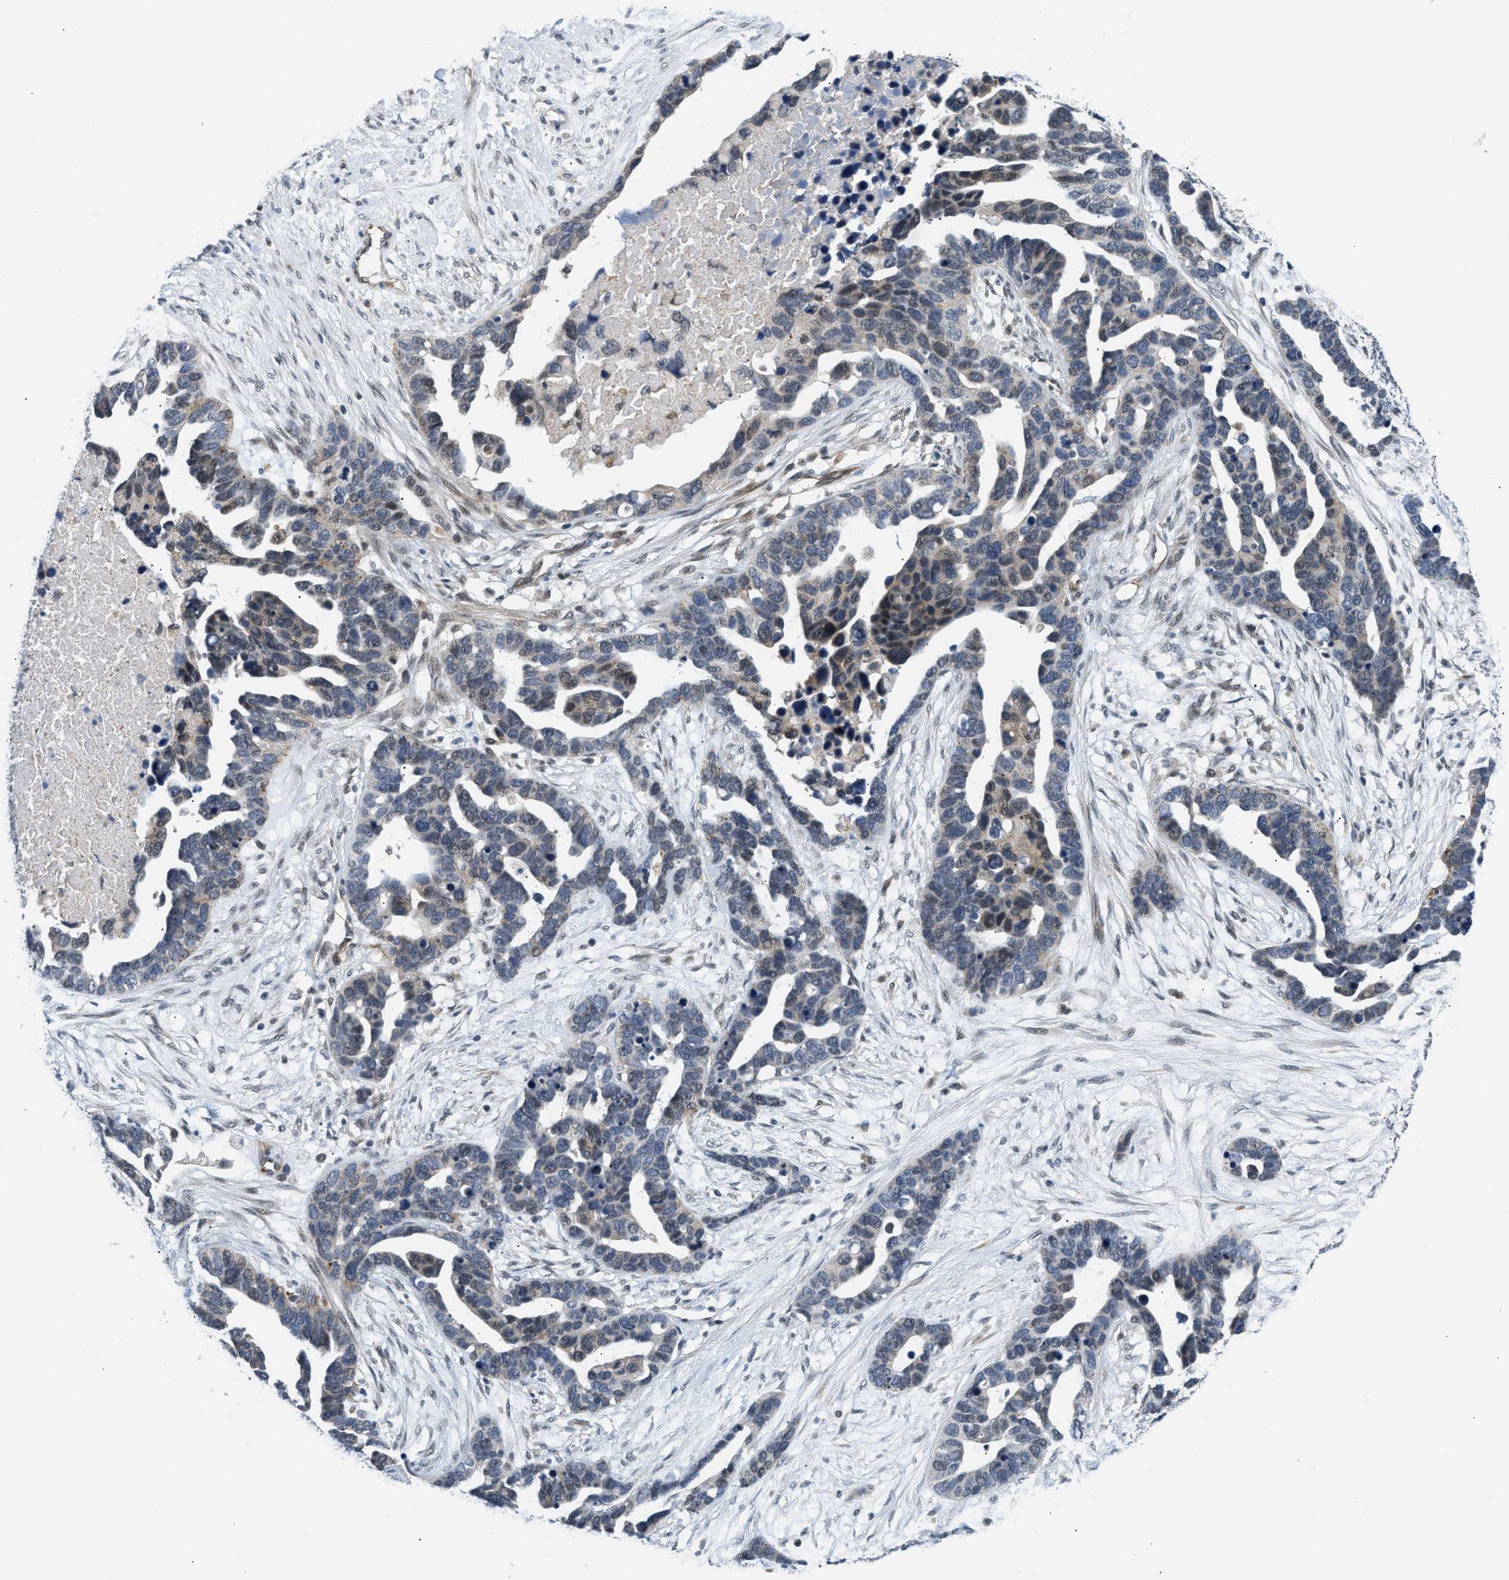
{"staining": {"intensity": "weak", "quantity": "<25%", "location": "cytoplasmic/membranous,nuclear"}, "tissue": "ovarian cancer", "cell_type": "Tumor cells", "image_type": "cancer", "snomed": [{"axis": "morphology", "description": "Cystadenocarcinoma, serous, NOS"}, {"axis": "topography", "description": "Ovary"}], "caption": "The photomicrograph exhibits no staining of tumor cells in ovarian cancer.", "gene": "PPM1H", "patient": {"sex": "female", "age": 54}}